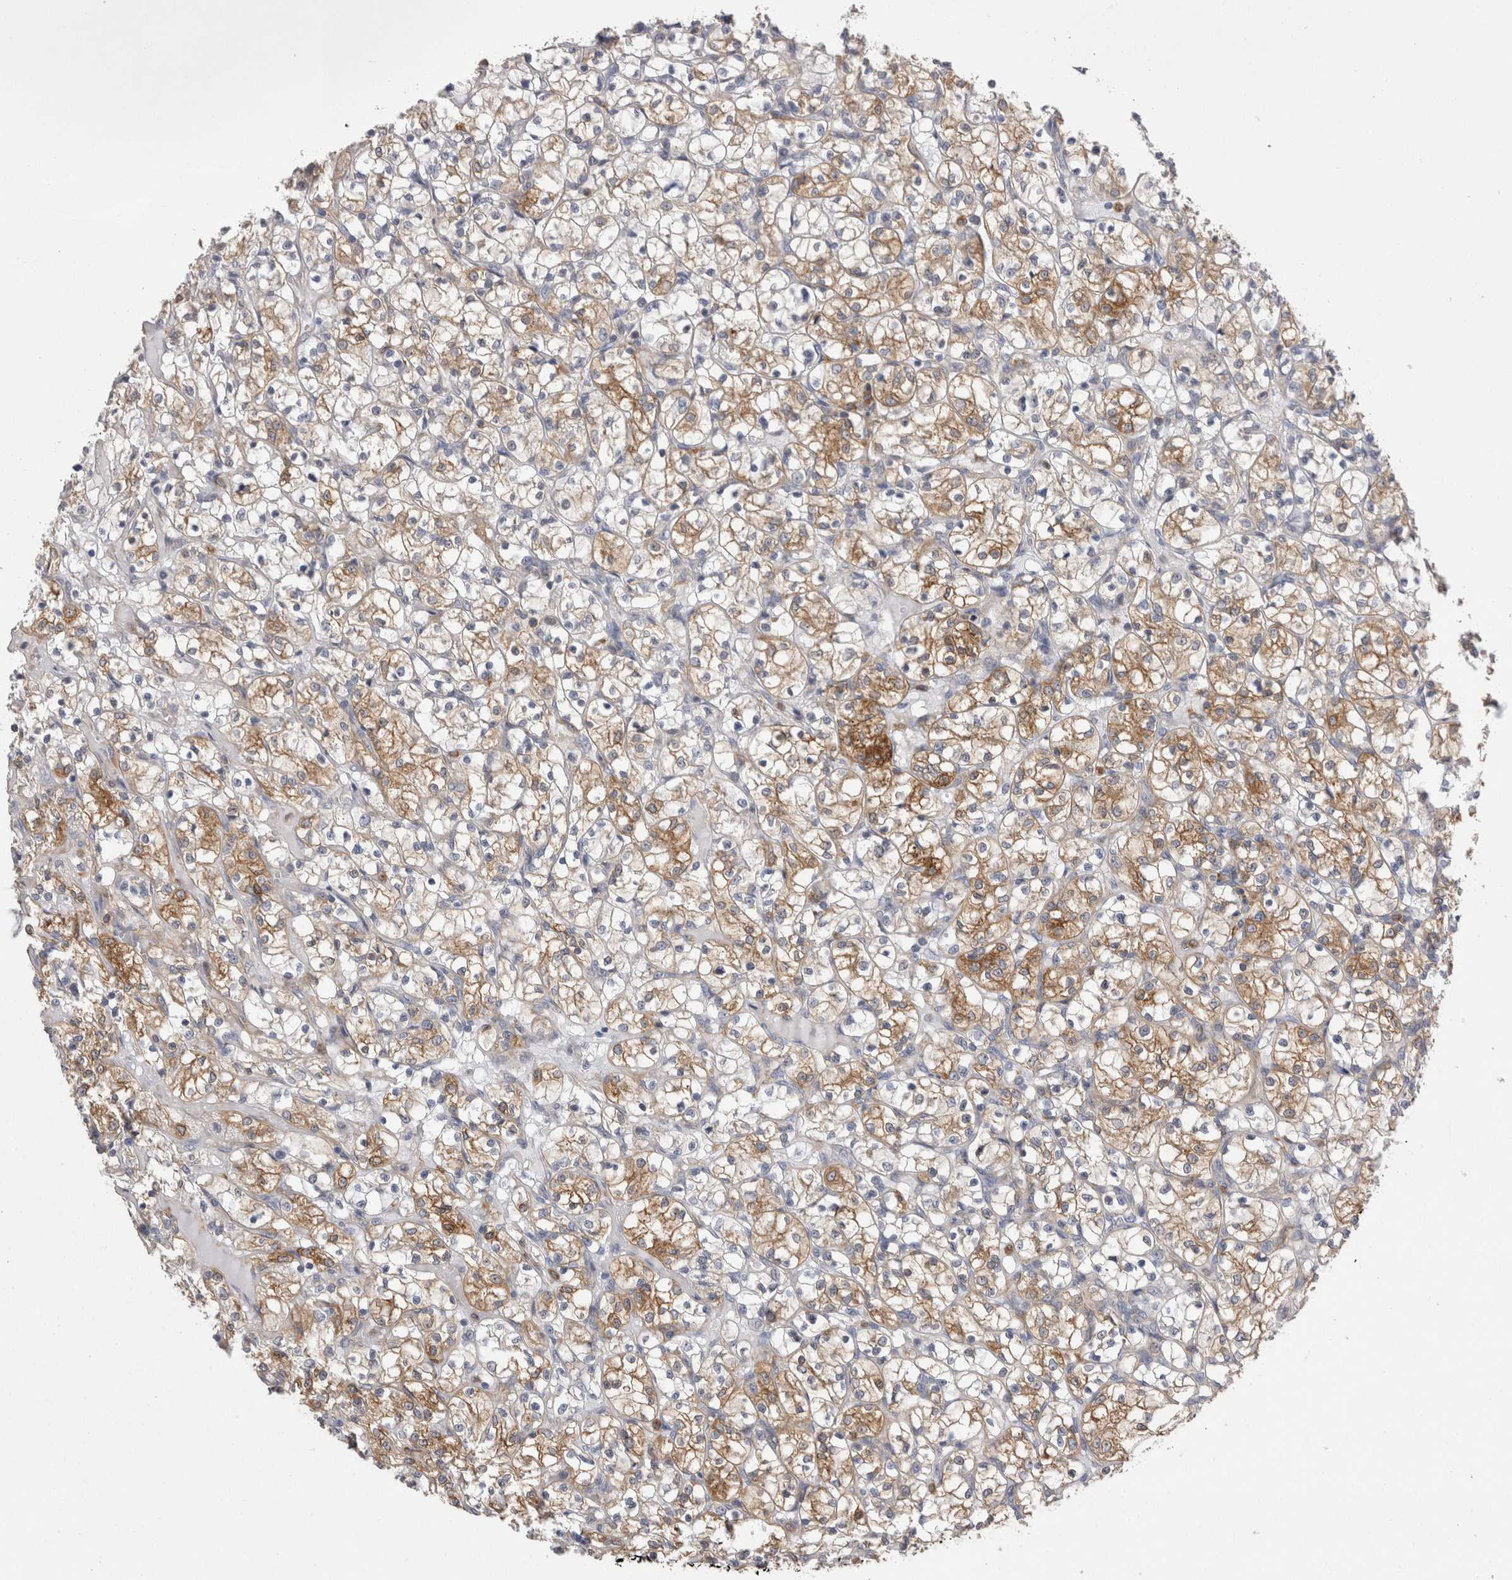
{"staining": {"intensity": "moderate", "quantity": ">75%", "location": "cytoplasmic/membranous"}, "tissue": "renal cancer", "cell_type": "Tumor cells", "image_type": "cancer", "snomed": [{"axis": "morphology", "description": "Adenocarcinoma, NOS"}, {"axis": "topography", "description": "Kidney"}], "caption": "Renal adenocarcinoma was stained to show a protein in brown. There is medium levels of moderate cytoplasmic/membranous staining in approximately >75% of tumor cells.", "gene": "RAB11FIP1", "patient": {"sex": "female", "age": 69}}